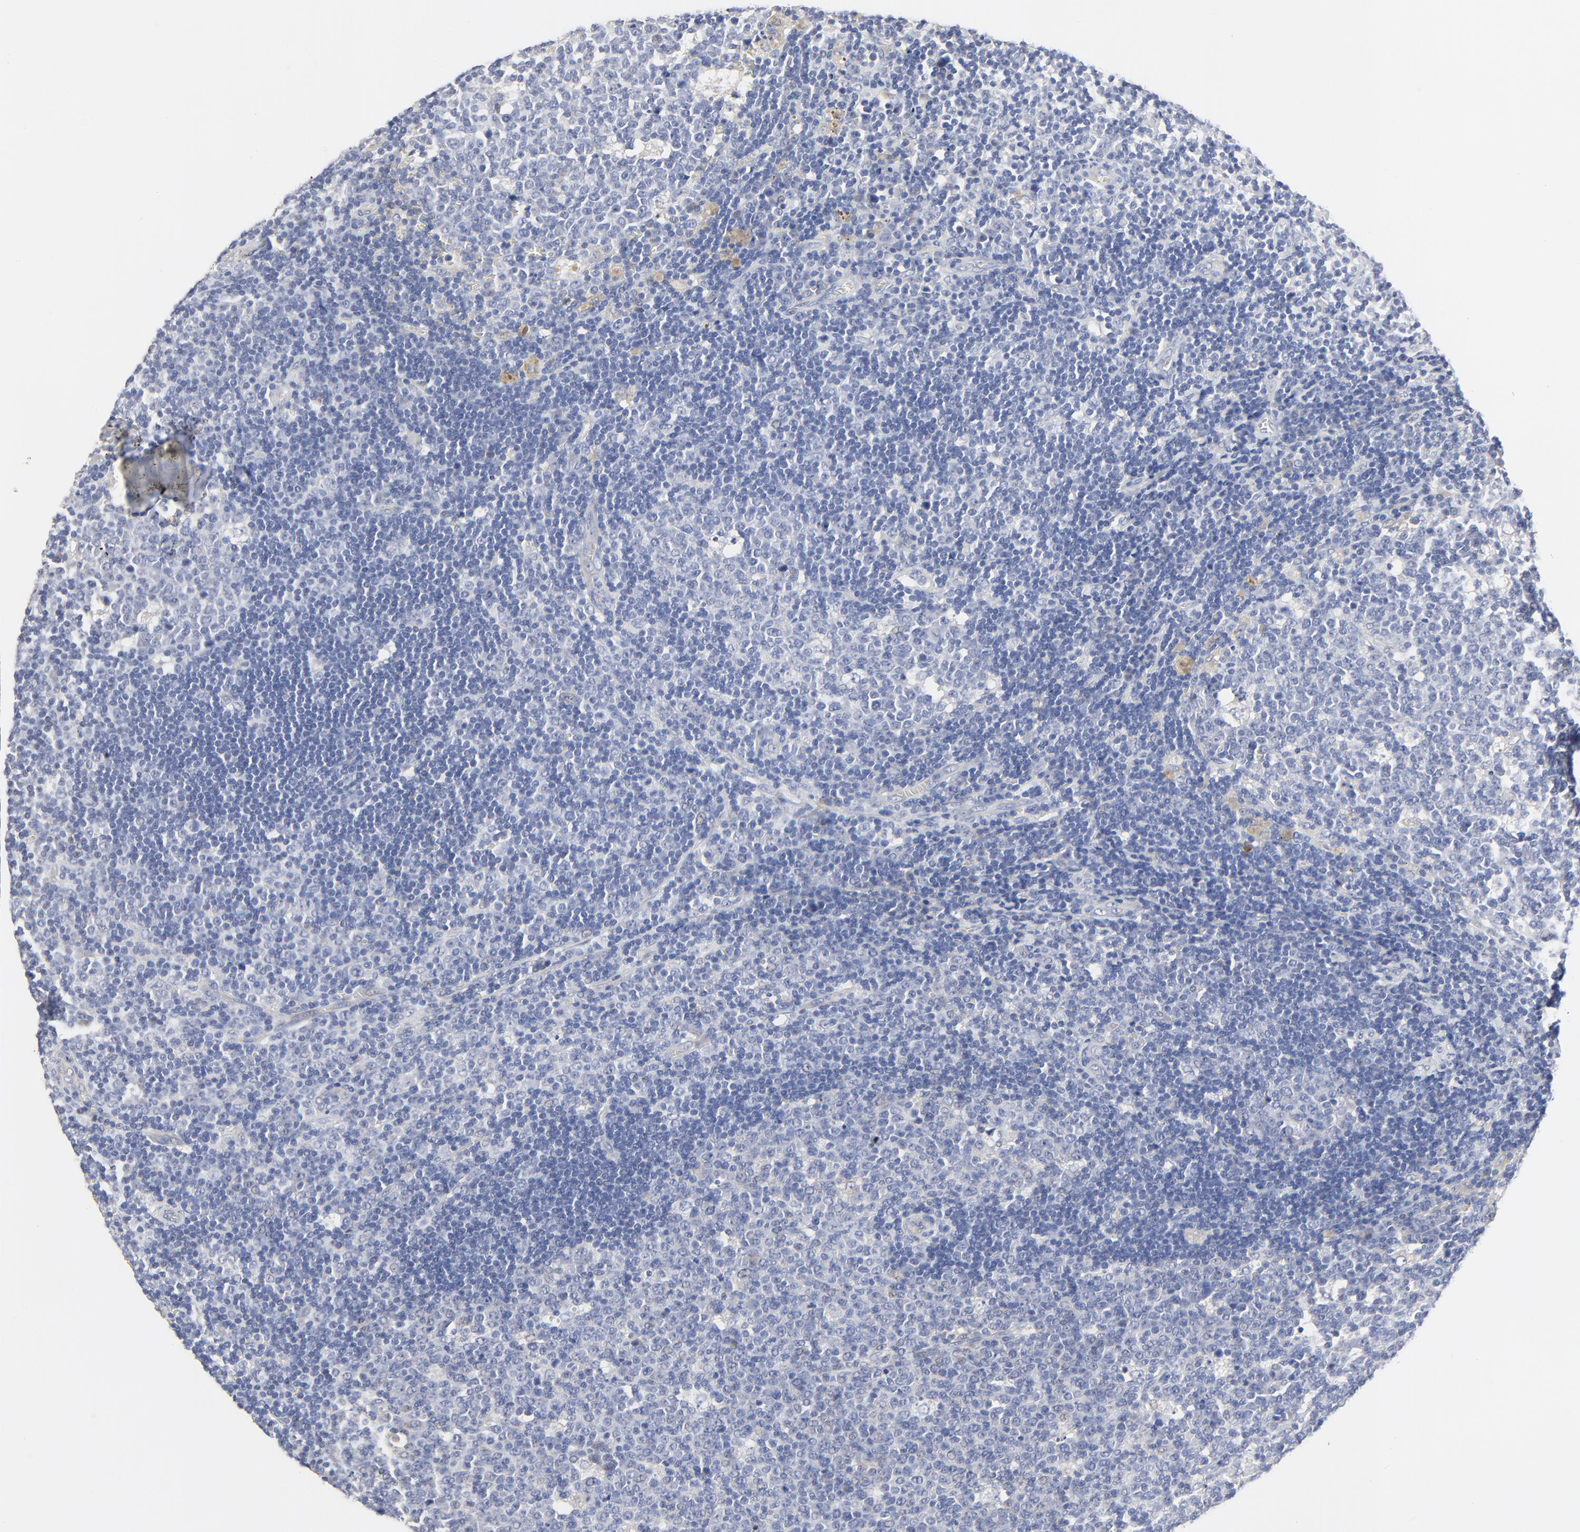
{"staining": {"intensity": "weak", "quantity": "<25%", "location": "cytoplasmic/membranous"}, "tissue": "lymph node", "cell_type": "Germinal center cells", "image_type": "normal", "snomed": [{"axis": "morphology", "description": "Normal tissue, NOS"}, {"axis": "topography", "description": "Lymph node"}, {"axis": "topography", "description": "Salivary gland"}], "caption": "Protein analysis of unremarkable lymph node demonstrates no significant expression in germinal center cells.", "gene": "DHRSX", "patient": {"sex": "male", "age": 8}}